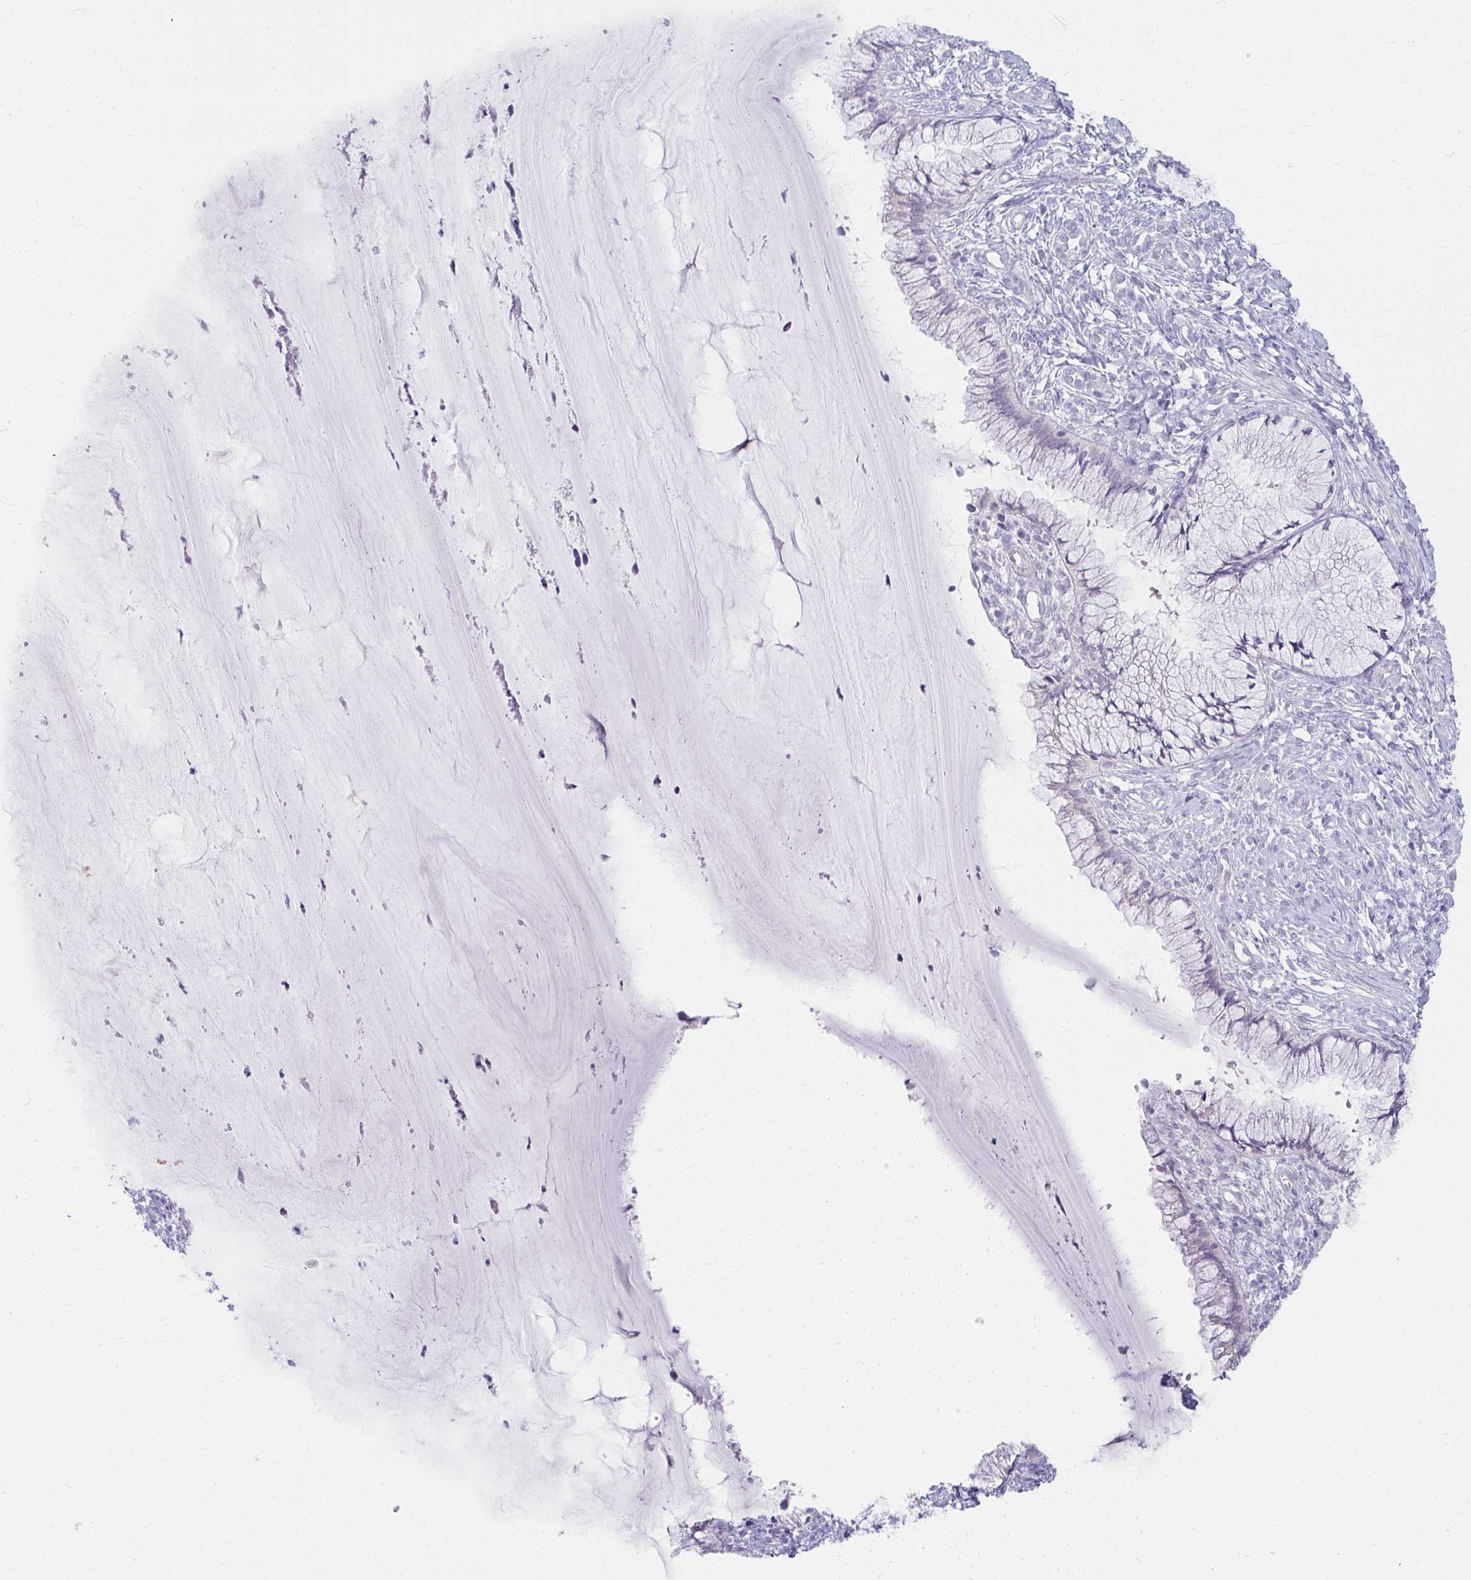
{"staining": {"intensity": "negative", "quantity": "none", "location": "none"}, "tissue": "cervix", "cell_type": "Glandular cells", "image_type": "normal", "snomed": [{"axis": "morphology", "description": "Normal tissue, NOS"}, {"axis": "topography", "description": "Cervix"}], "caption": "The histopathology image demonstrates no significant staining in glandular cells of cervix. (DAB (3,3'-diaminobenzidine) IHC visualized using brightfield microscopy, high magnification).", "gene": "UGT3A2", "patient": {"sex": "female", "age": 37}}